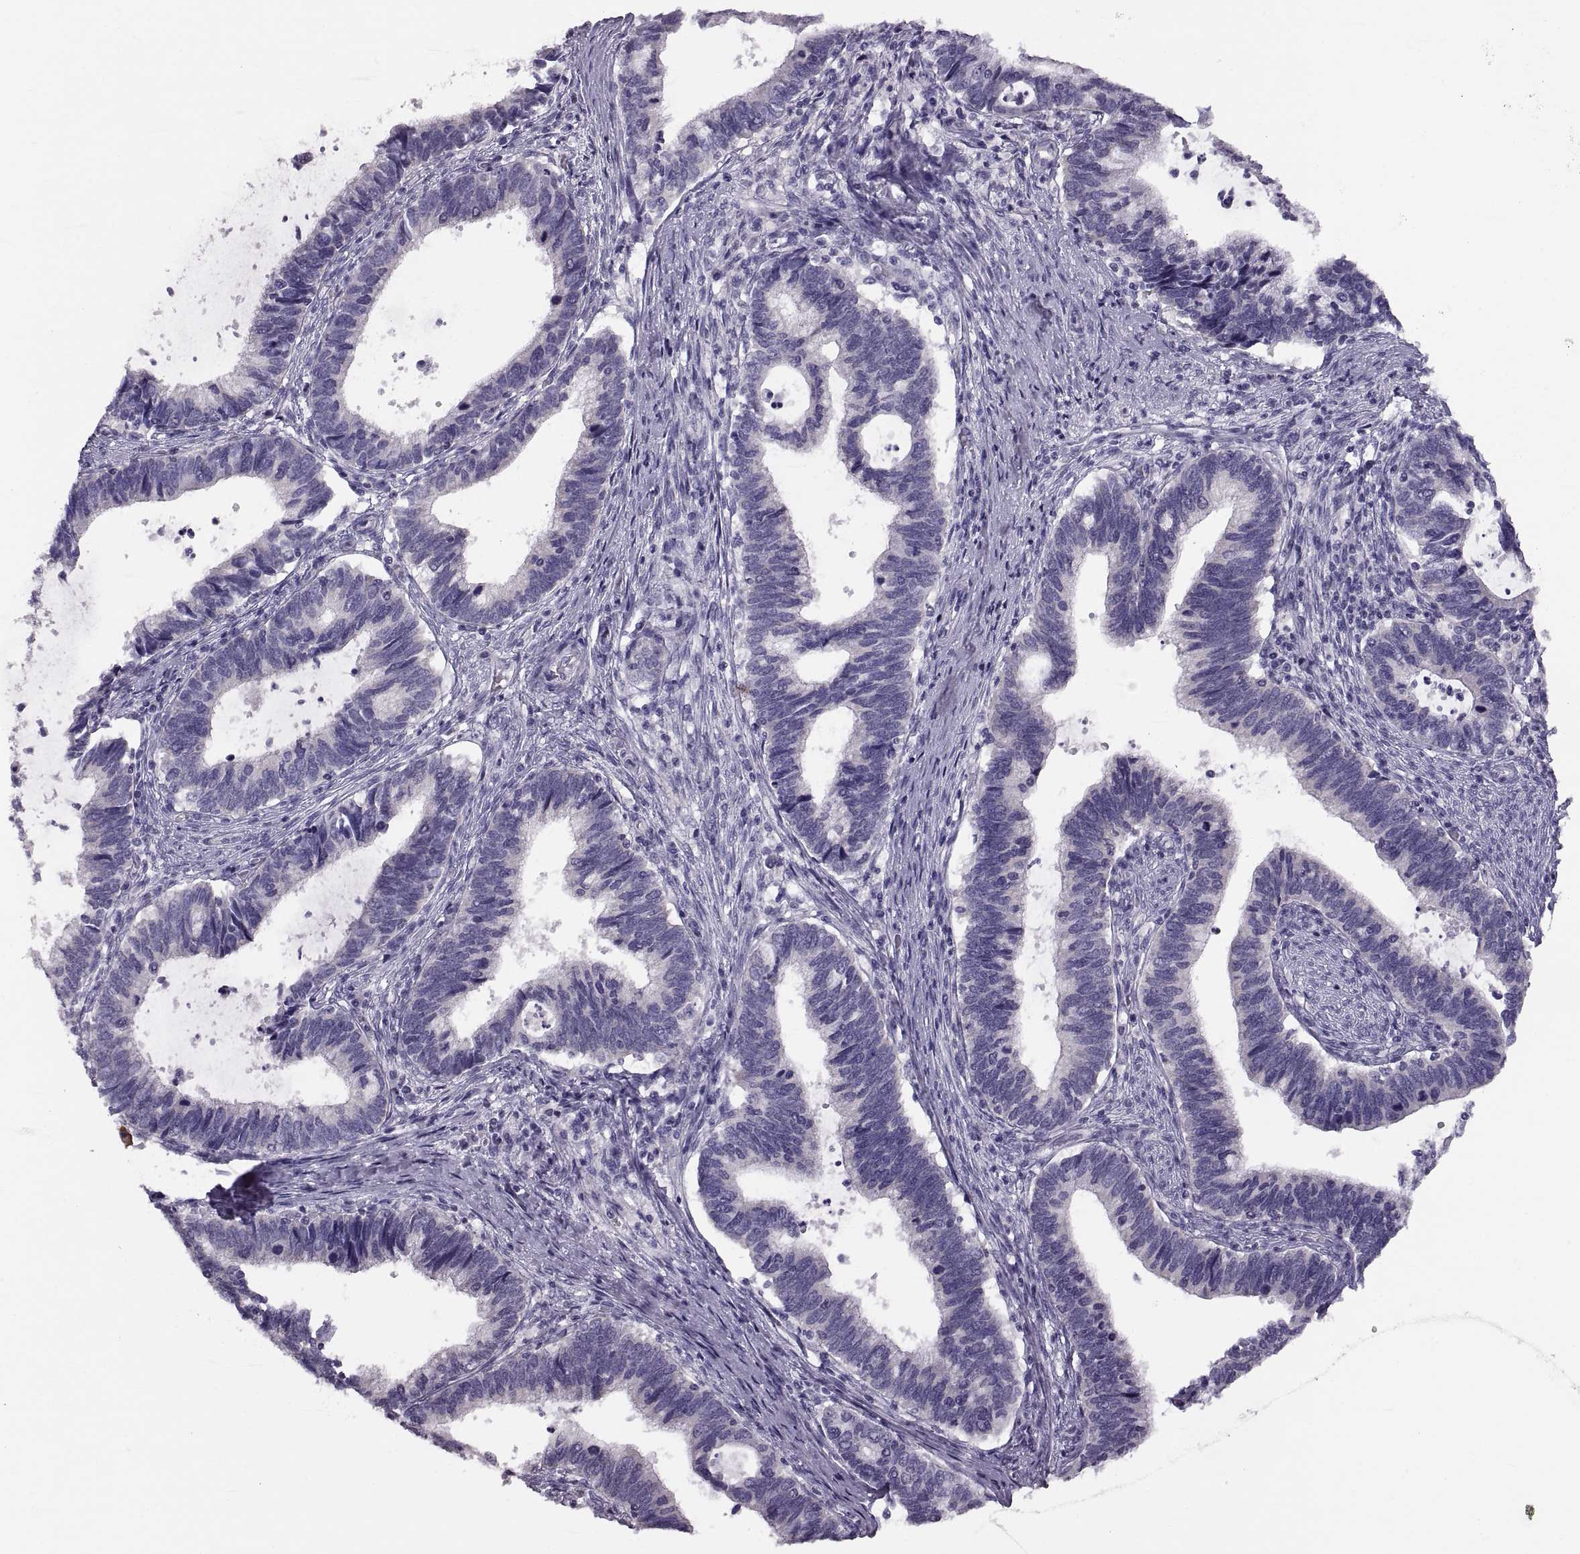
{"staining": {"intensity": "negative", "quantity": "none", "location": "none"}, "tissue": "cervical cancer", "cell_type": "Tumor cells", "image_type": "cancer", "snomed": [{"axis": "morphology", "description": "Adenocarcinoma, NOS"}, {"axis": "topography", "description": "Cervix"}], "caption": "Cervical adenocarcinoma was stained to show a protein in brown. There is no significant staining in tumor cells.", "gene": "WBP2NL", "patient": {"sex": "female", "age": 42}}